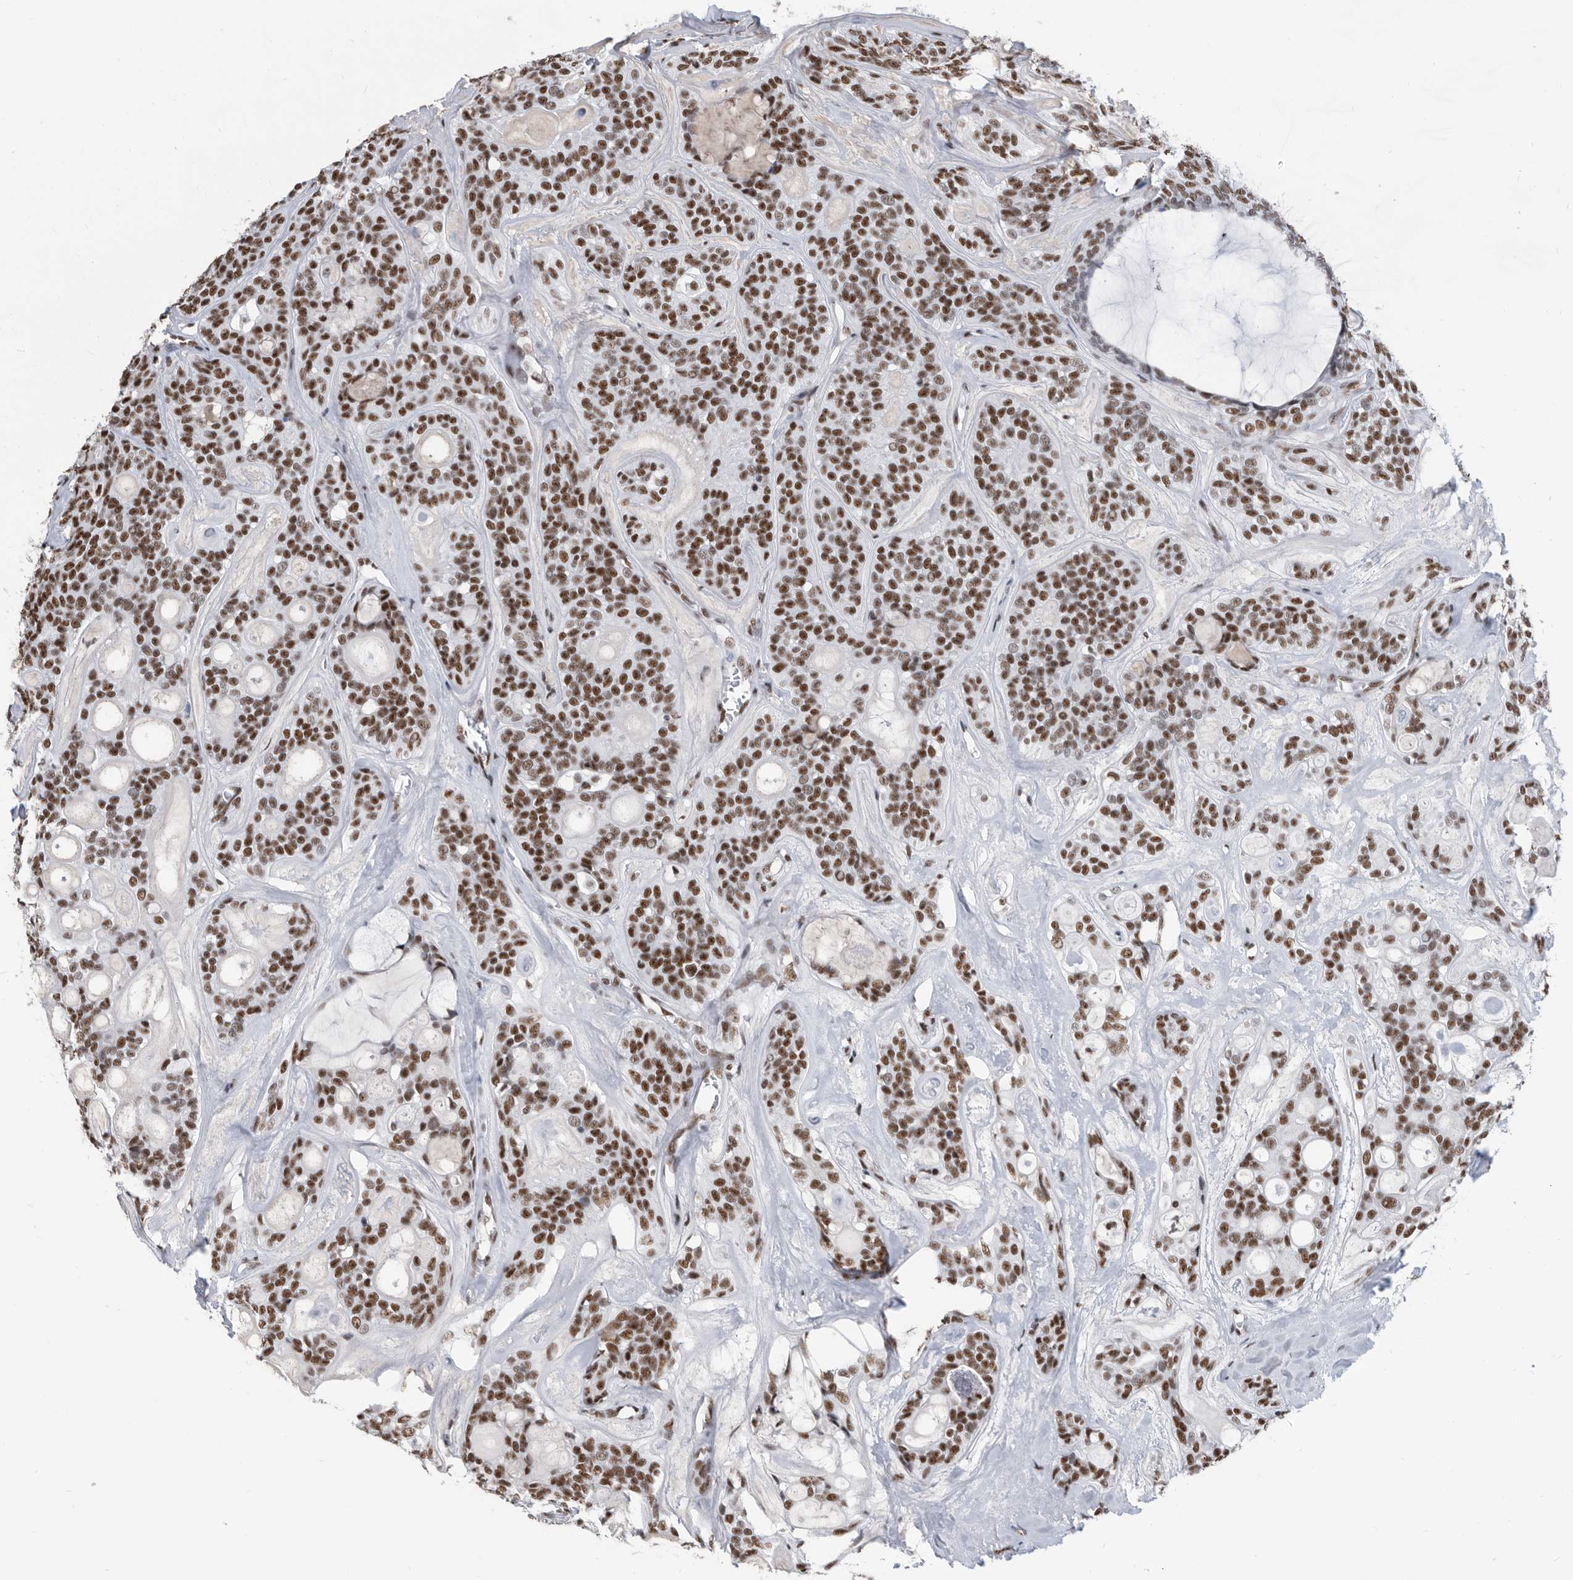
{"staining": {"intensity": "strong", "quantity": ">75%", "location": "nuclear"}, "tissue": "head and neck cancer", "cell_type": "Tumor cells", "image_type": "cancer", "snomed": [{"axis": "morphology", "description": "Adenocarcinoma, NOS"}, {"axis": "topography", "description": "Head-Neck"}], "caption": "Adenocarcinoma (head and neck) stained with immunohistochemistry (IHC) exhibits strong nuclear expression in about >75% of tumor cells.", "gene": "SF3A1", "patient": {"sex": "male", "age": 66}}